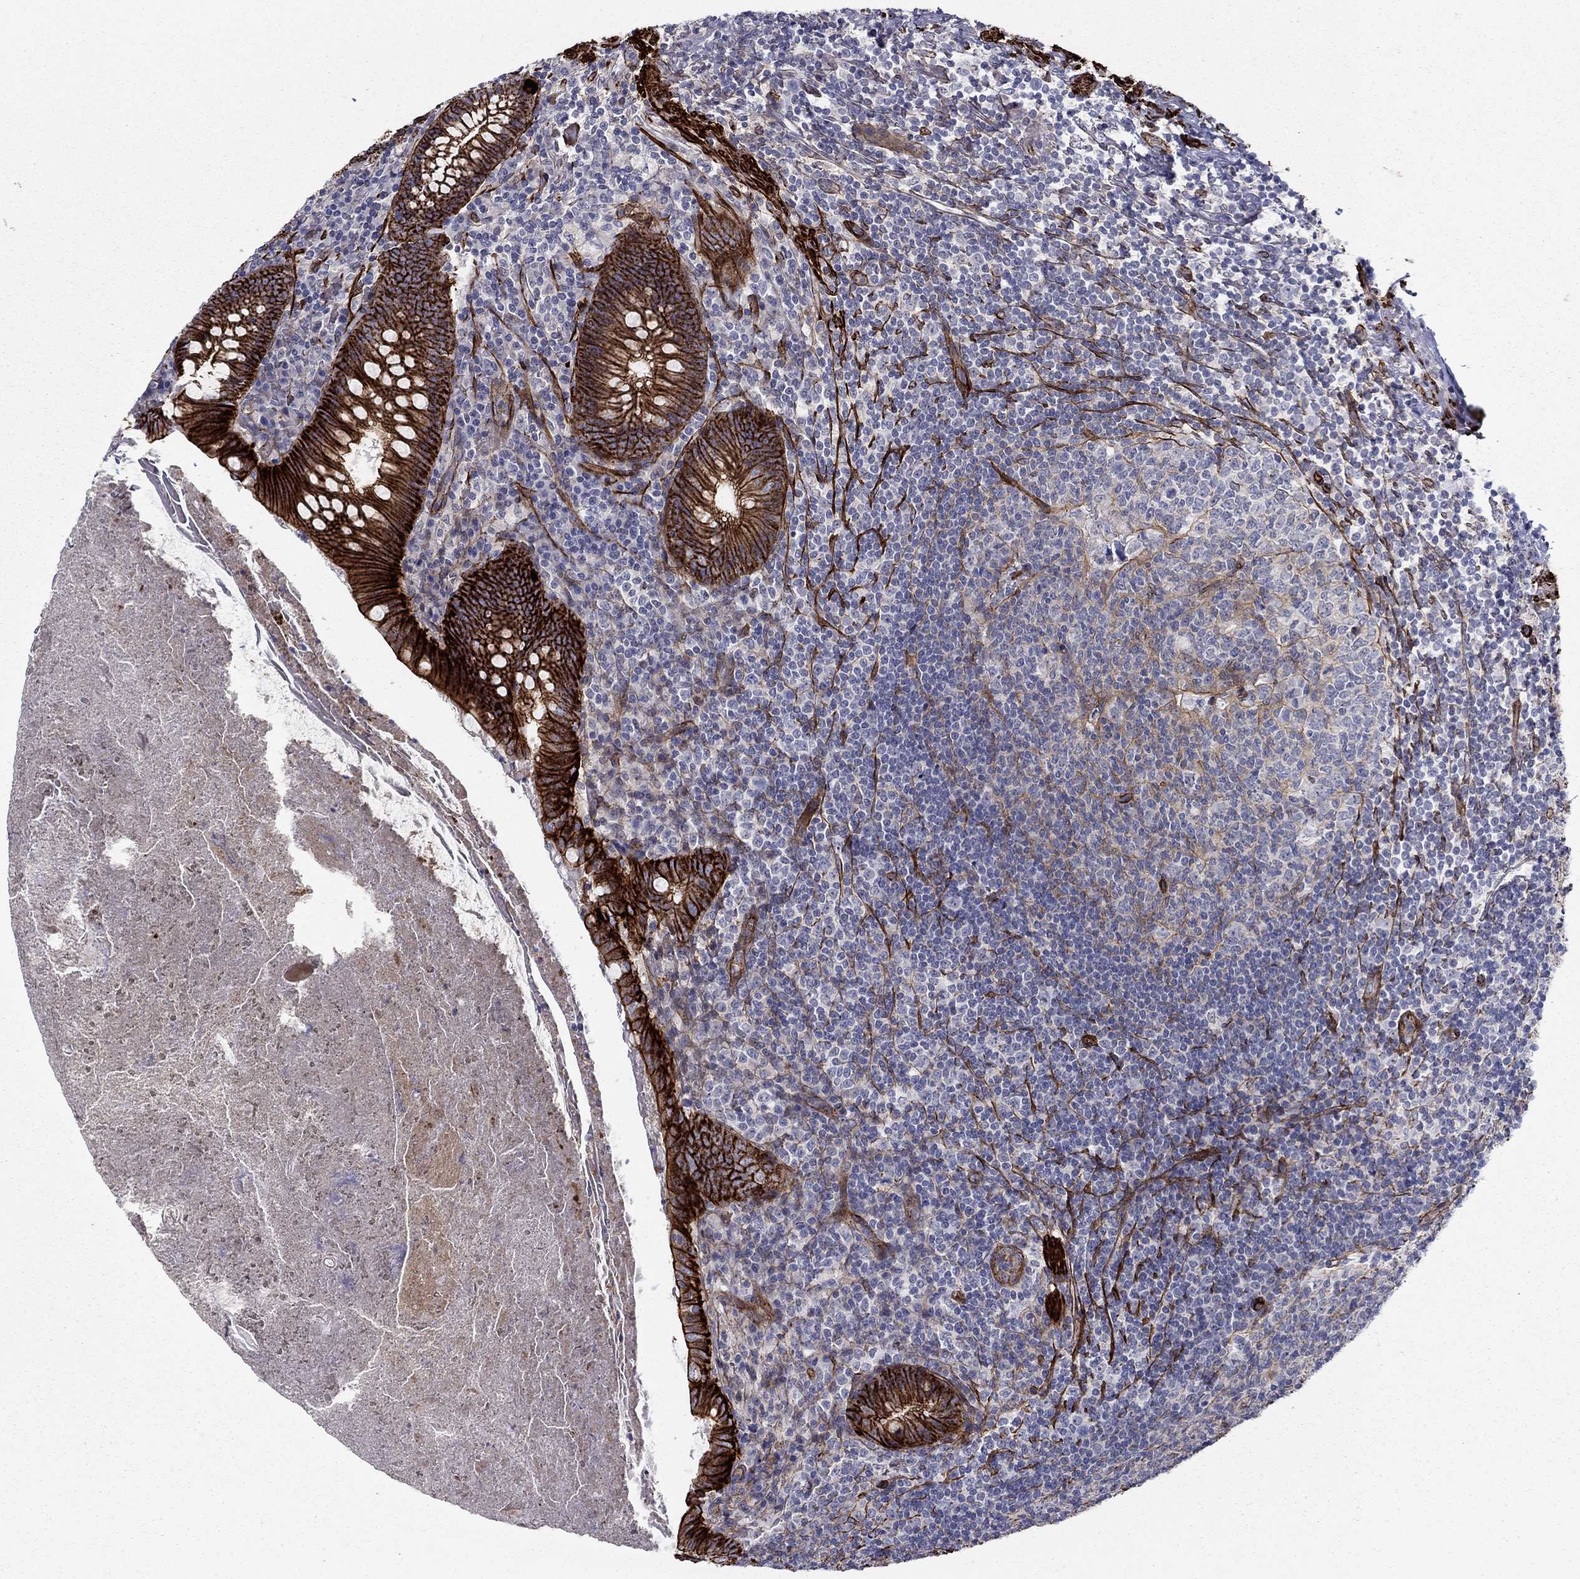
{"staining": {"intensity": "strong", "quantity": ">75%", "location": "cytoplasmic/membranous"}, "tissue": "appendix", "cell_type": "Glandular cells", "image_type": "normal", "snomed": [{"axis": "morphology", "description": "Normal tissue, NOS"}, {"axis": "topography", "description": "Appendix"}], "caption": "A histopathology image of human appendix stained for a protein reveals strong cytoplasmic/membranous brown staining in glandular cells. Nuclei are stained in blue.", "gene": "KRBA1", "patient": {"sex": "male", "age": 47}}